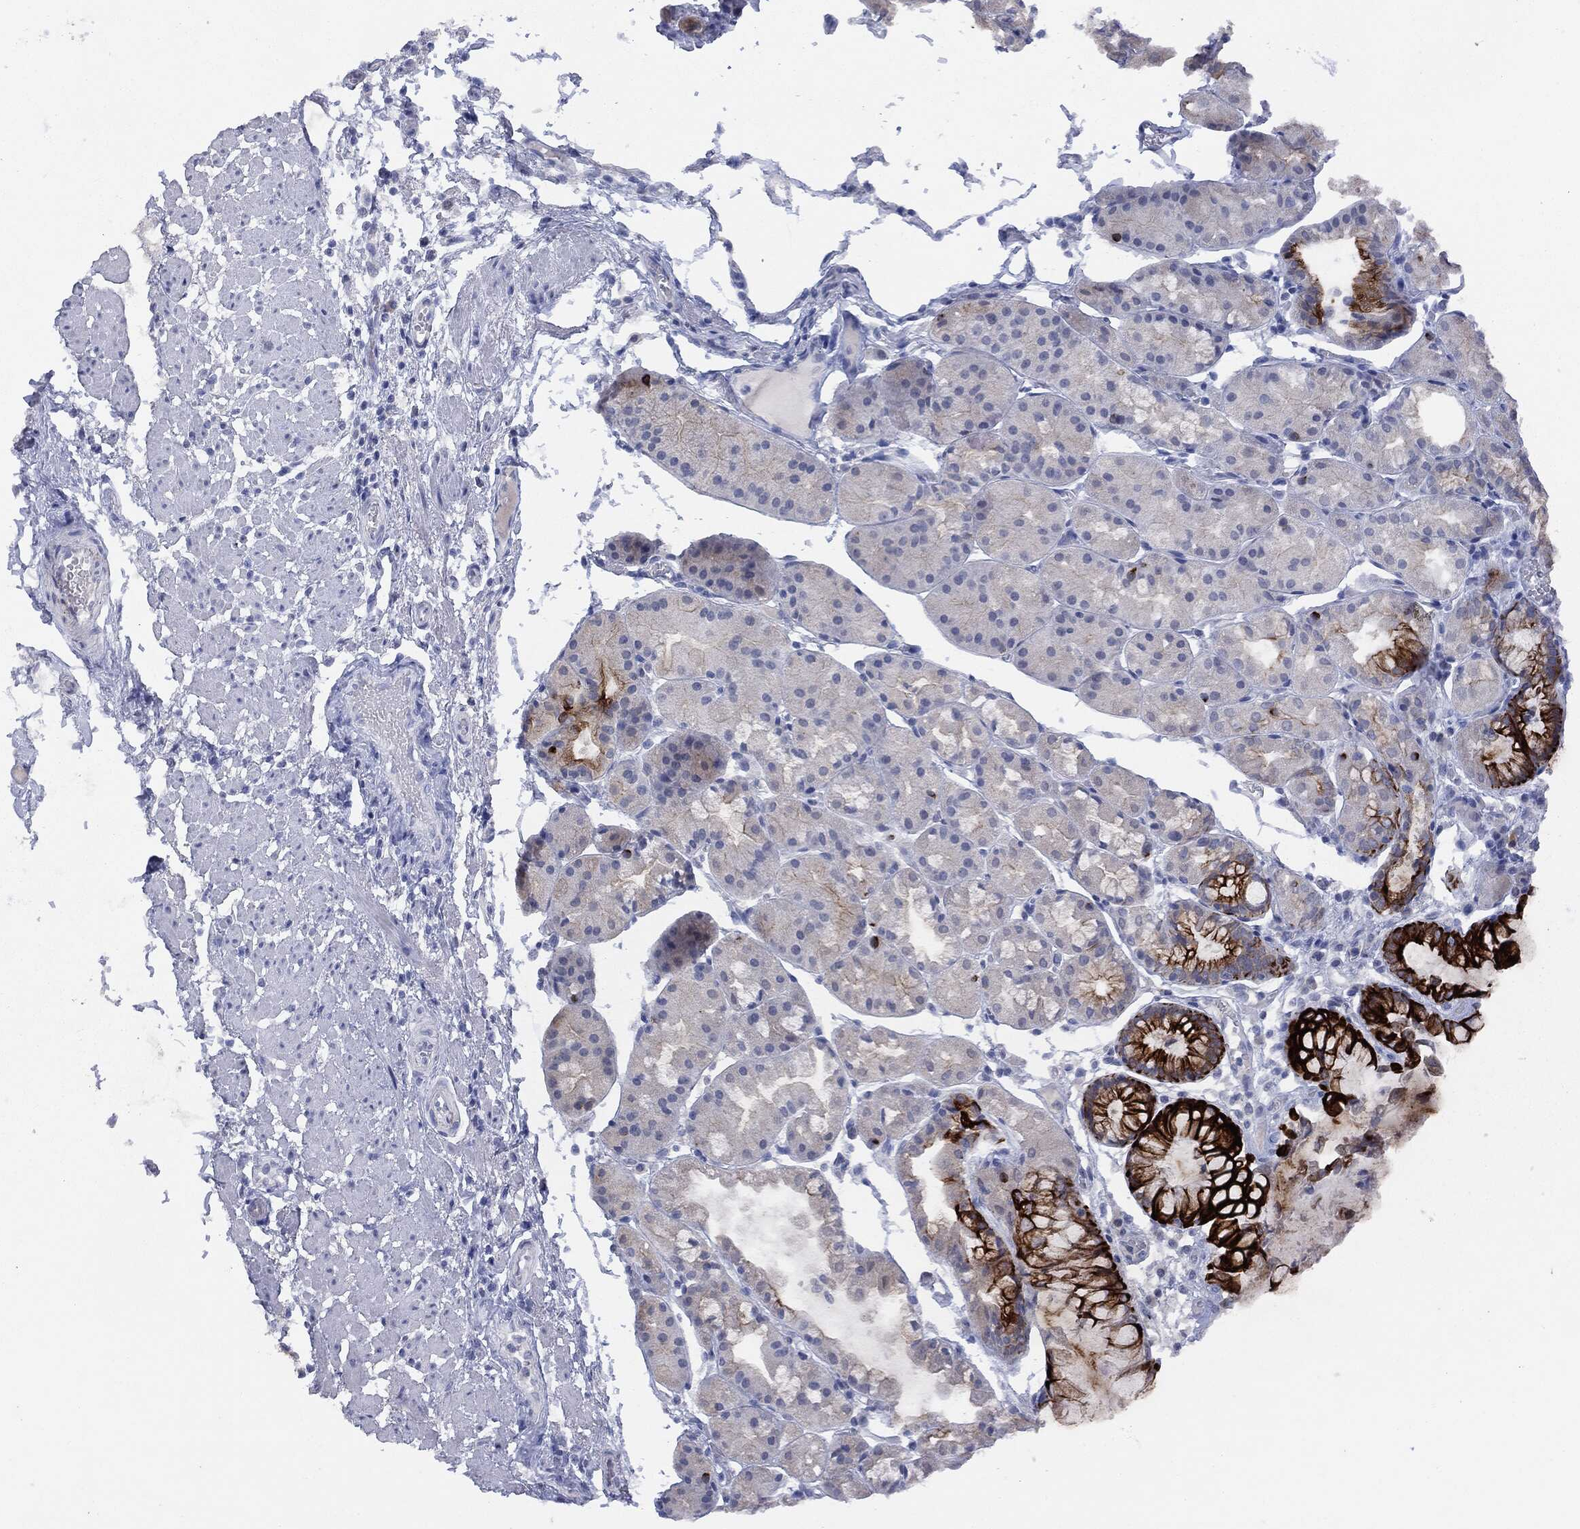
{"staining": {"intensity": "strong", "quantity": "<25%", "location": "cytoplasmic/membranous"}, "tissue": "stomach", "cell_type": "Glandular cells", "image_type": "normal", "snomed": [{"axis": "morphology", "description": "Normal tissue, NOS"}, {"axis": "topography", "description": "Stomach, upper"}], "caption": "IHC micrograph of benign stomach: human stomach stained using immunohistochemistry (IHC) reveals medium levels of strong protein expression localized specifically in the cytoplasmic/membranous of glandular cells, appearing as a cytoplasmic/membranous brown color.", "gene": "MUC1", "patient": {"sex": "male", "age": 72}}